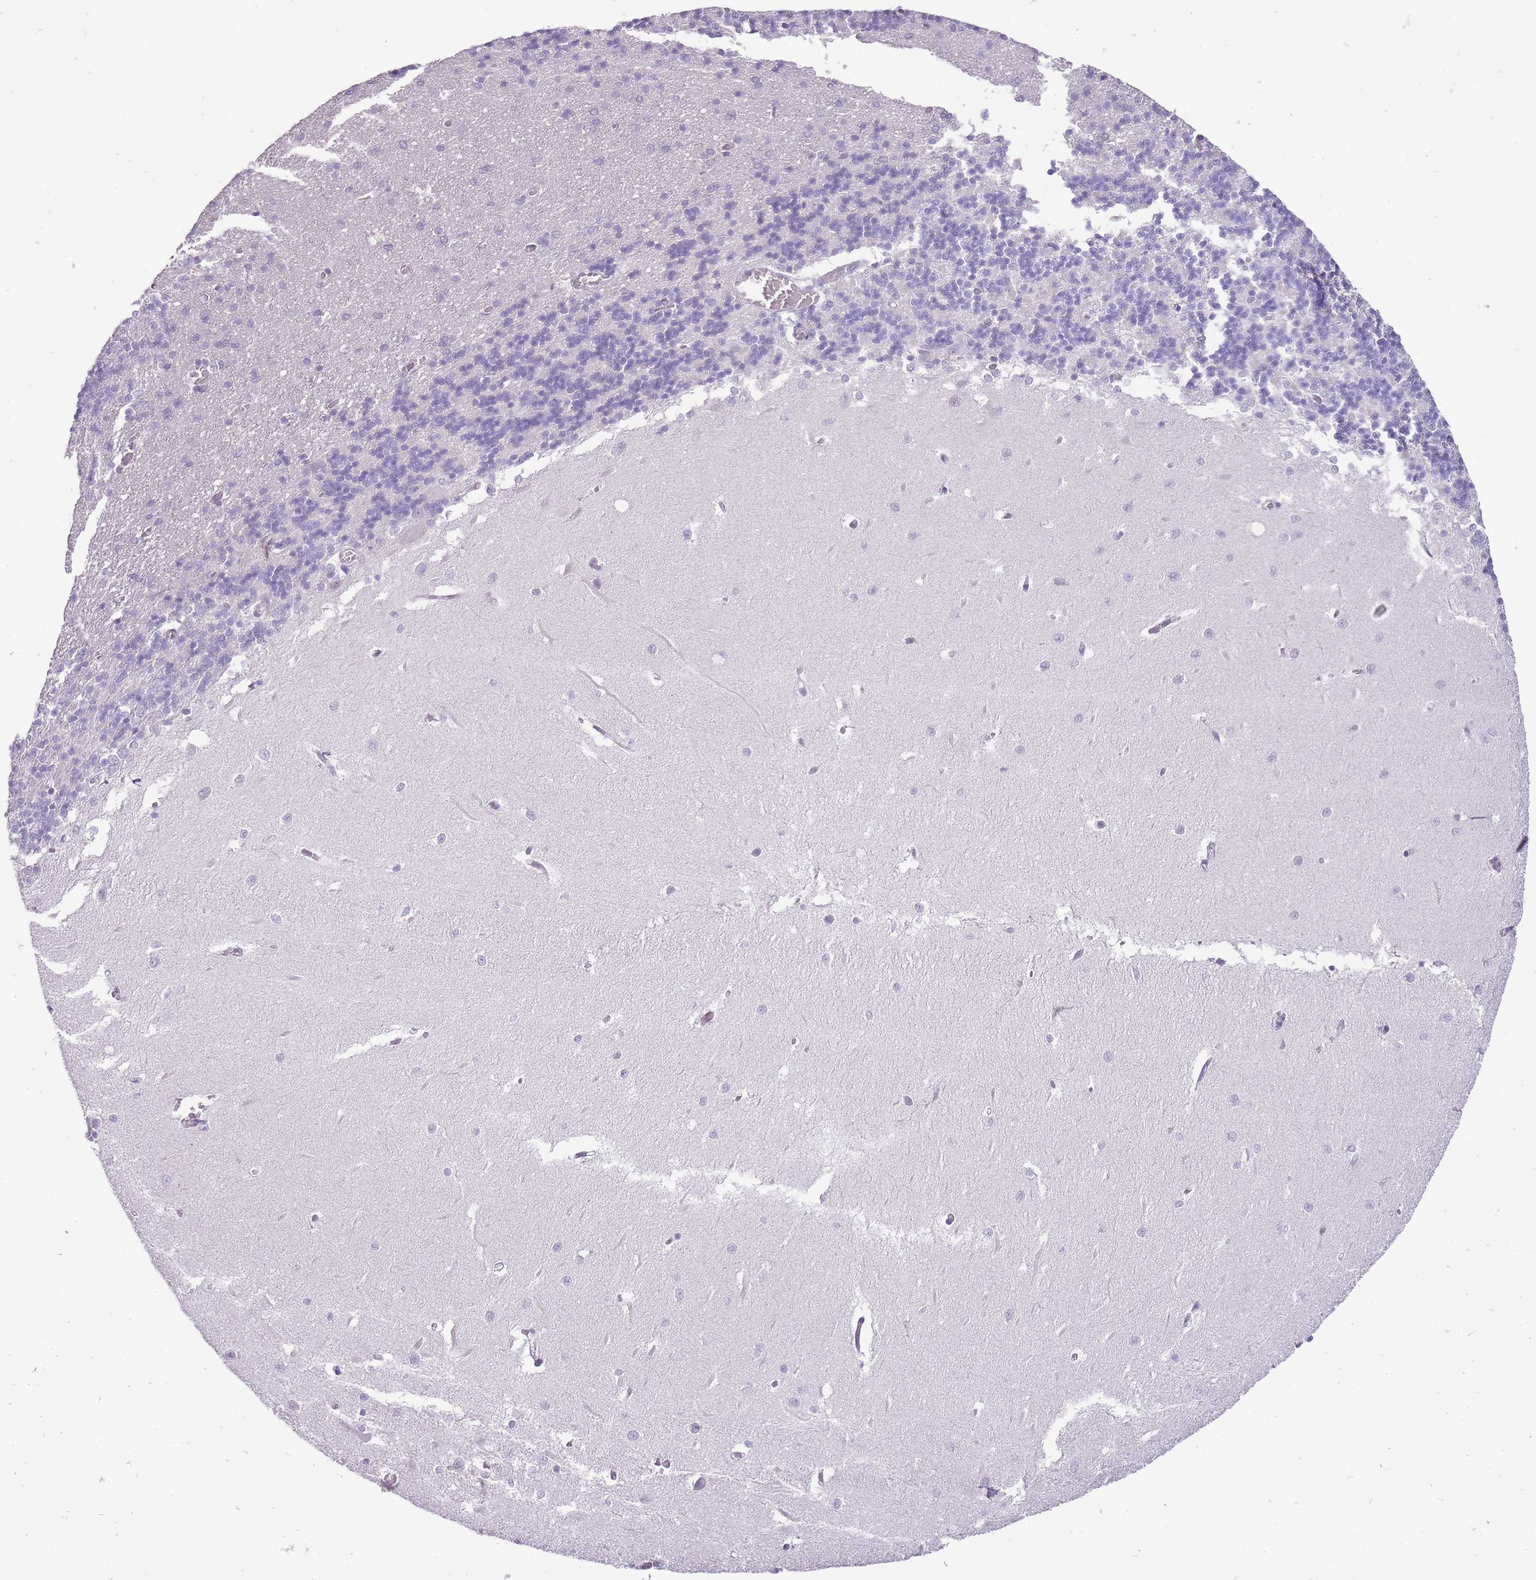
{"staining": {"intensity": "negative", "quantity": "none", "location": "none"}, "tissue": "cerebellum", "cell_type": "Cells in granular layer", "image_type": "normal", "snomed": [{"axis": "morphology", "description": "Normal tissue, NOS"}, {"axis": "topography", "description": "Cerebellum"}], "caption": "High power microscopy micrograph of an immunohistochemistry (IHC) image of normal cerebellum, revealing no significant expression in cells in granular layer. (Immunohistochemistry (ihc), brightfield microscopy, high magnification).", "gene": "ERICH4", "patient": {"sex": "male", "age": 37}}